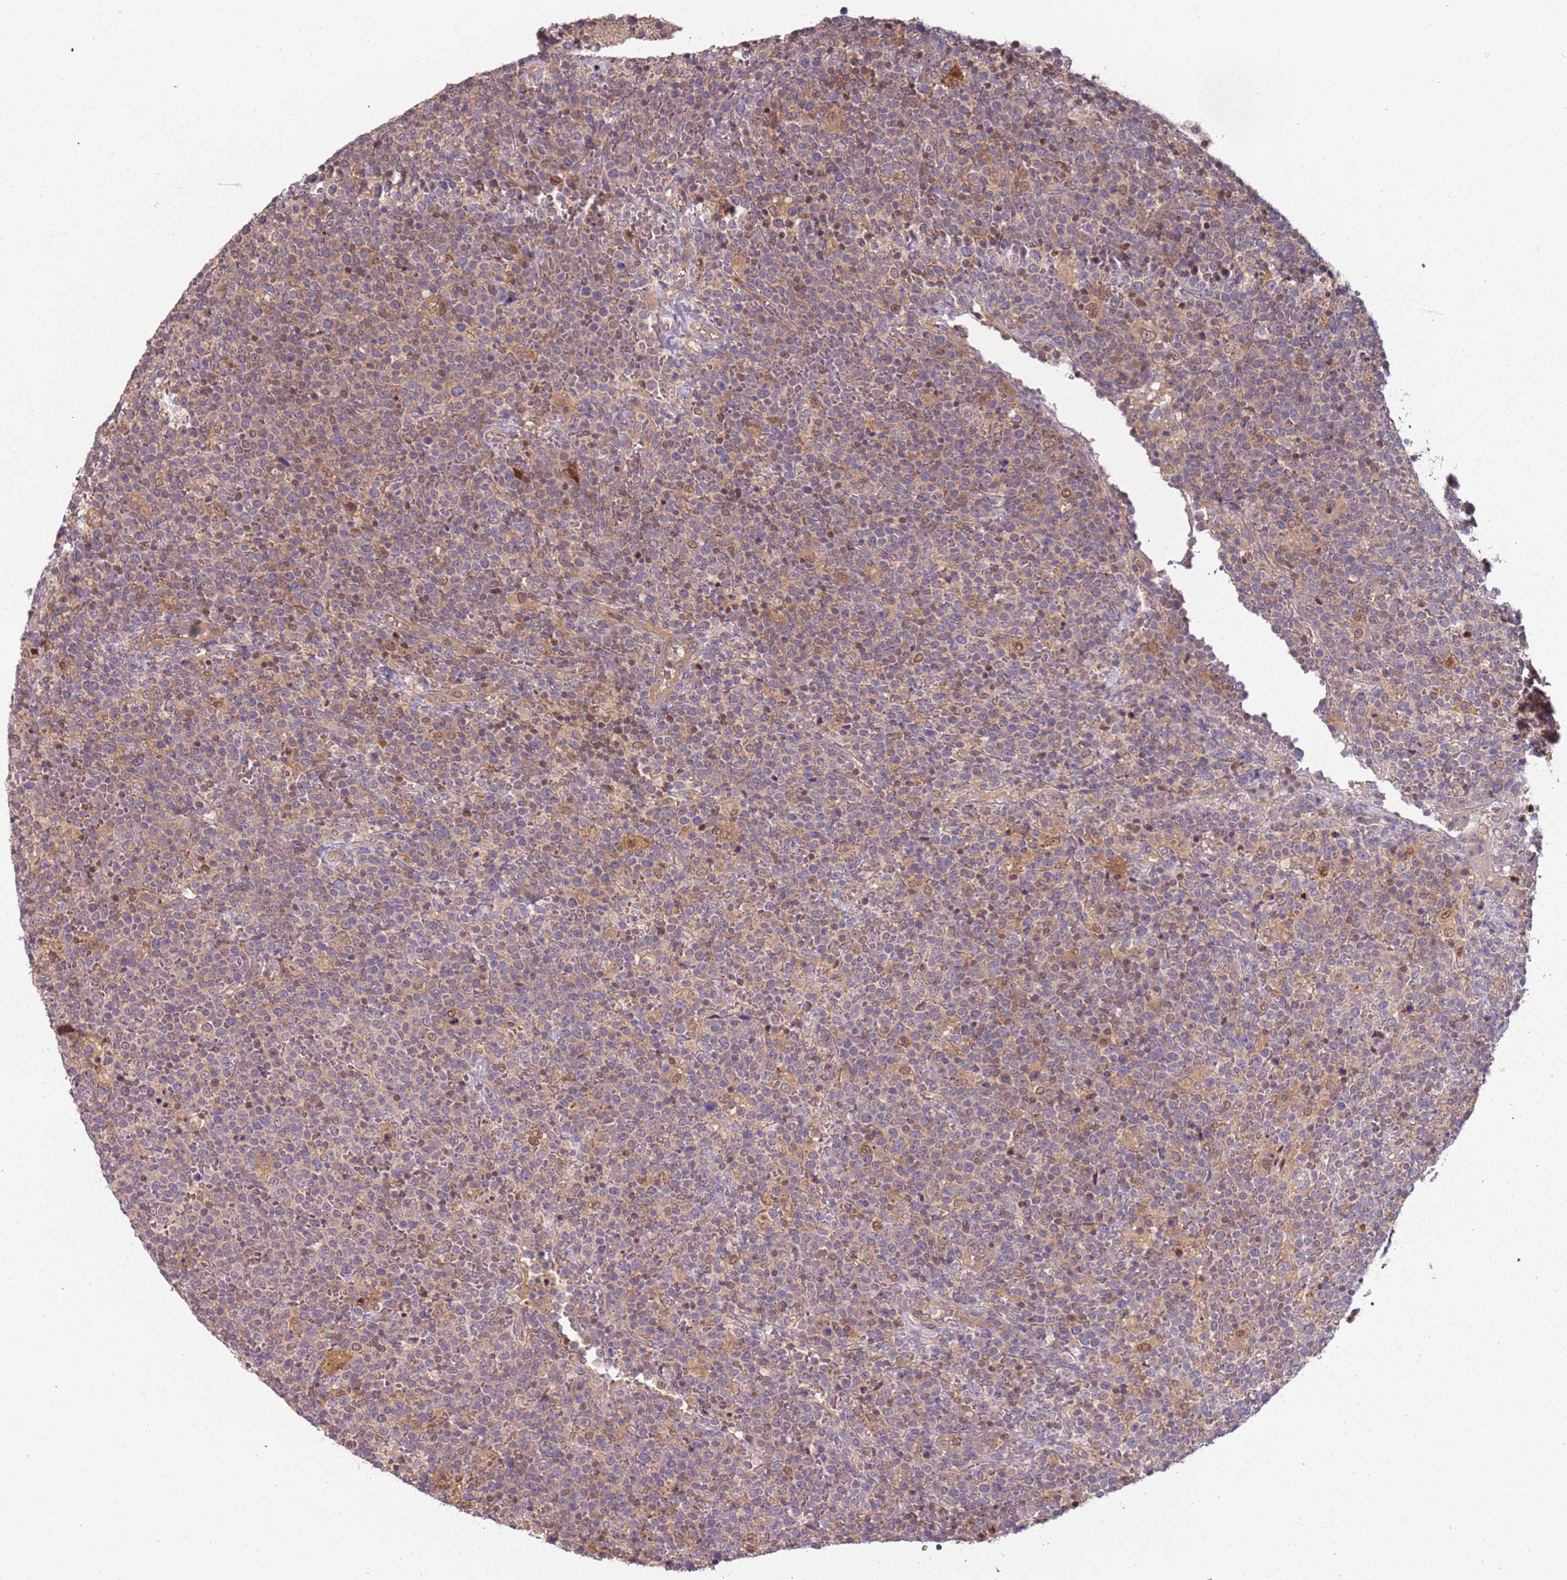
{"staining": {"intensity": "negative", "quantity": "none", "location": "none"}, "tissue": "lymphoma", "cell_type": "Tumor cells", "image_type": "cancer", "snomed": [{"axis": "morphology", "description": "Malignant lymphoma, non-Hodgkin's type, High grade"}, {"axis": "topography", "description": "Lymph node"}], "caption": "High-grade malignant lymphoma, non-Hodgkin's type was stained to show a protein in brown. There is no significant expression in tumor cells.", "gene": "GSTO2", "patient": {"sex": "male", "age": 61}}